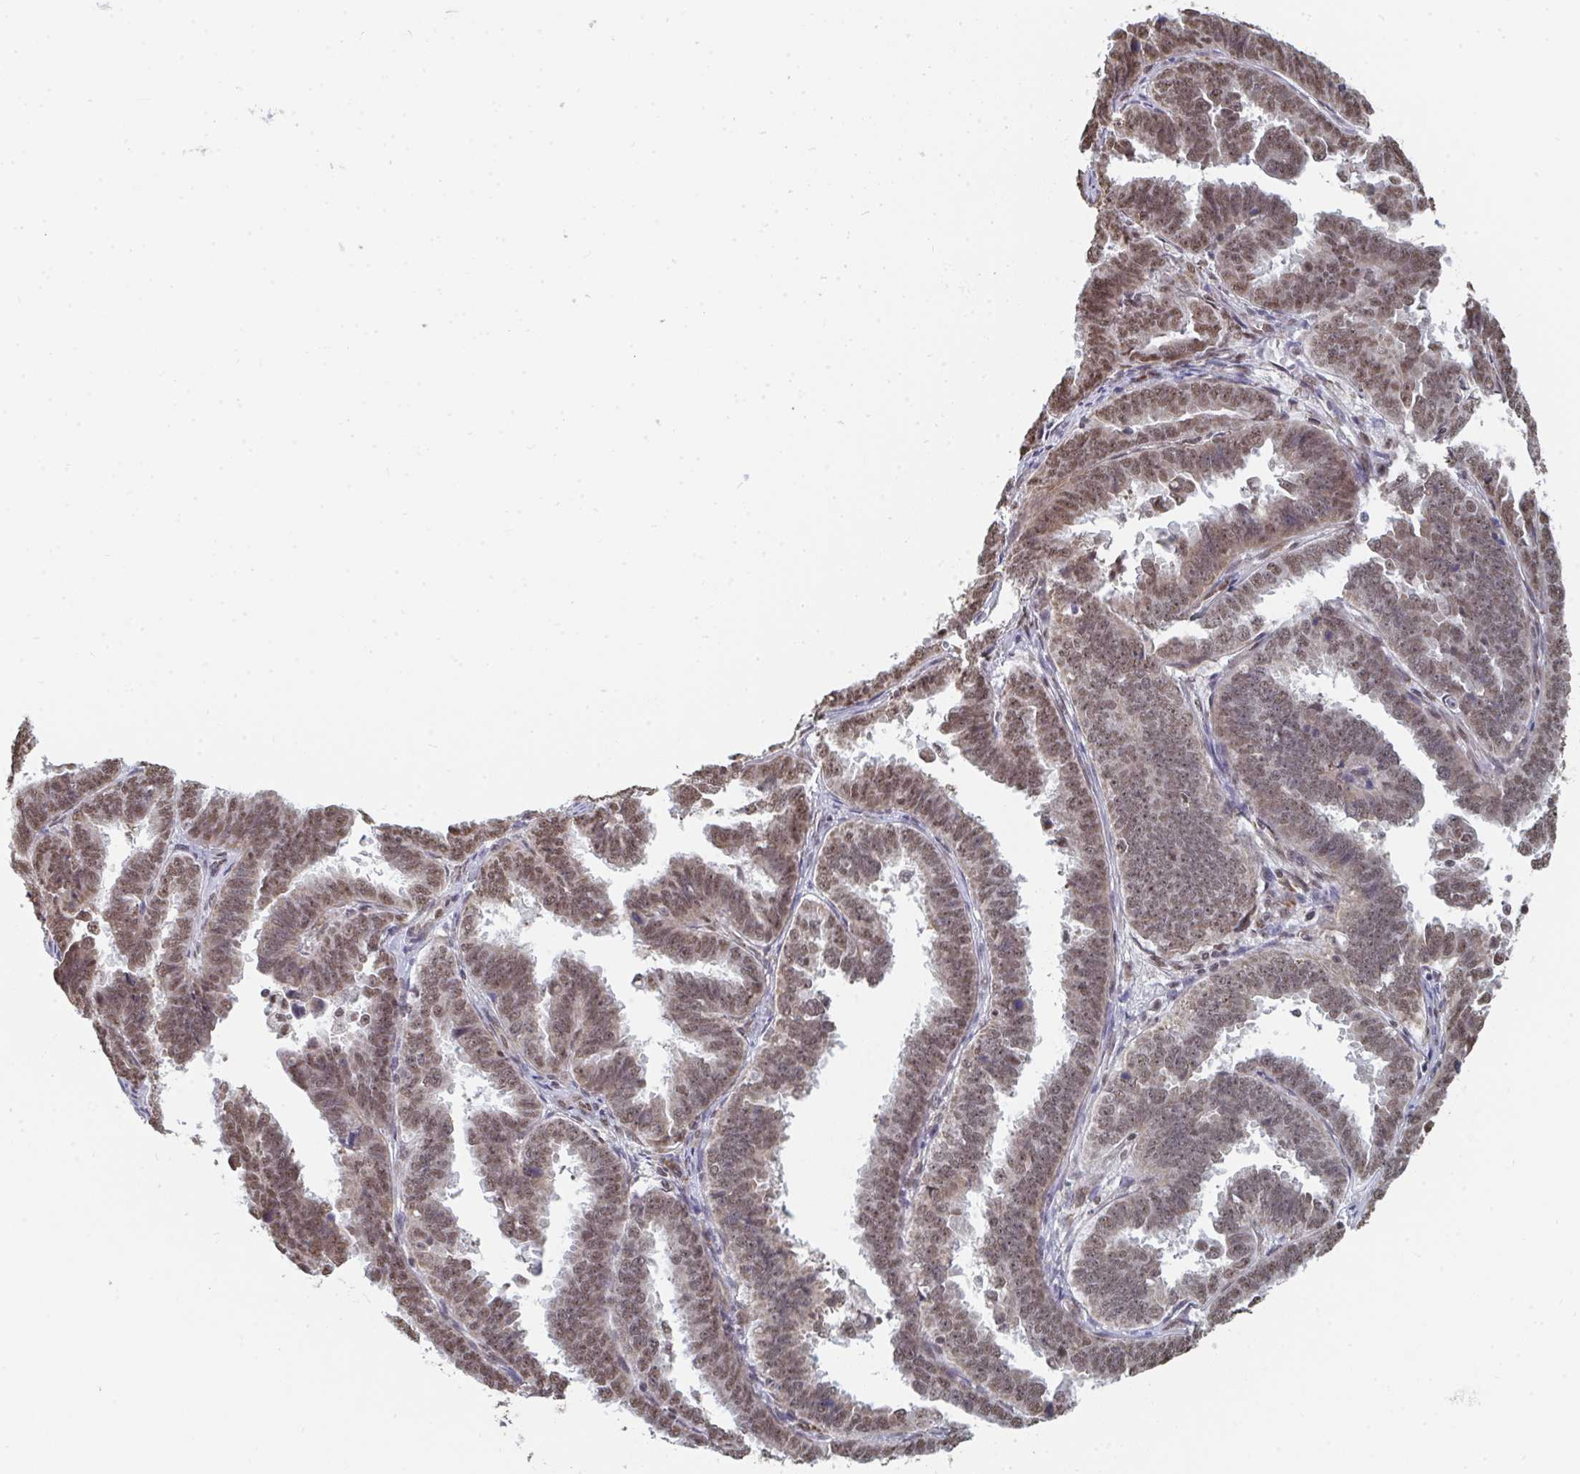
{"staining": {"intensity": "weak", "quantity": ">75%", "location": "nuclear"}, "tissue": "endometrial cancer", "cell_type": "Tumor cells", "image_type": "cancer", "snomed": [{"axis": "morphology", "description": "Adenocarcinoma, NOS"}, {"axis": "topography", "description": "Endometrium"}], "caption": "Endometrial cancer (adenocarcinoma) stained with a protein marker exhibits weak staining in tumor cells.", "gene": "MBNL1", "patient": {"sex": "female", "age": 75}}